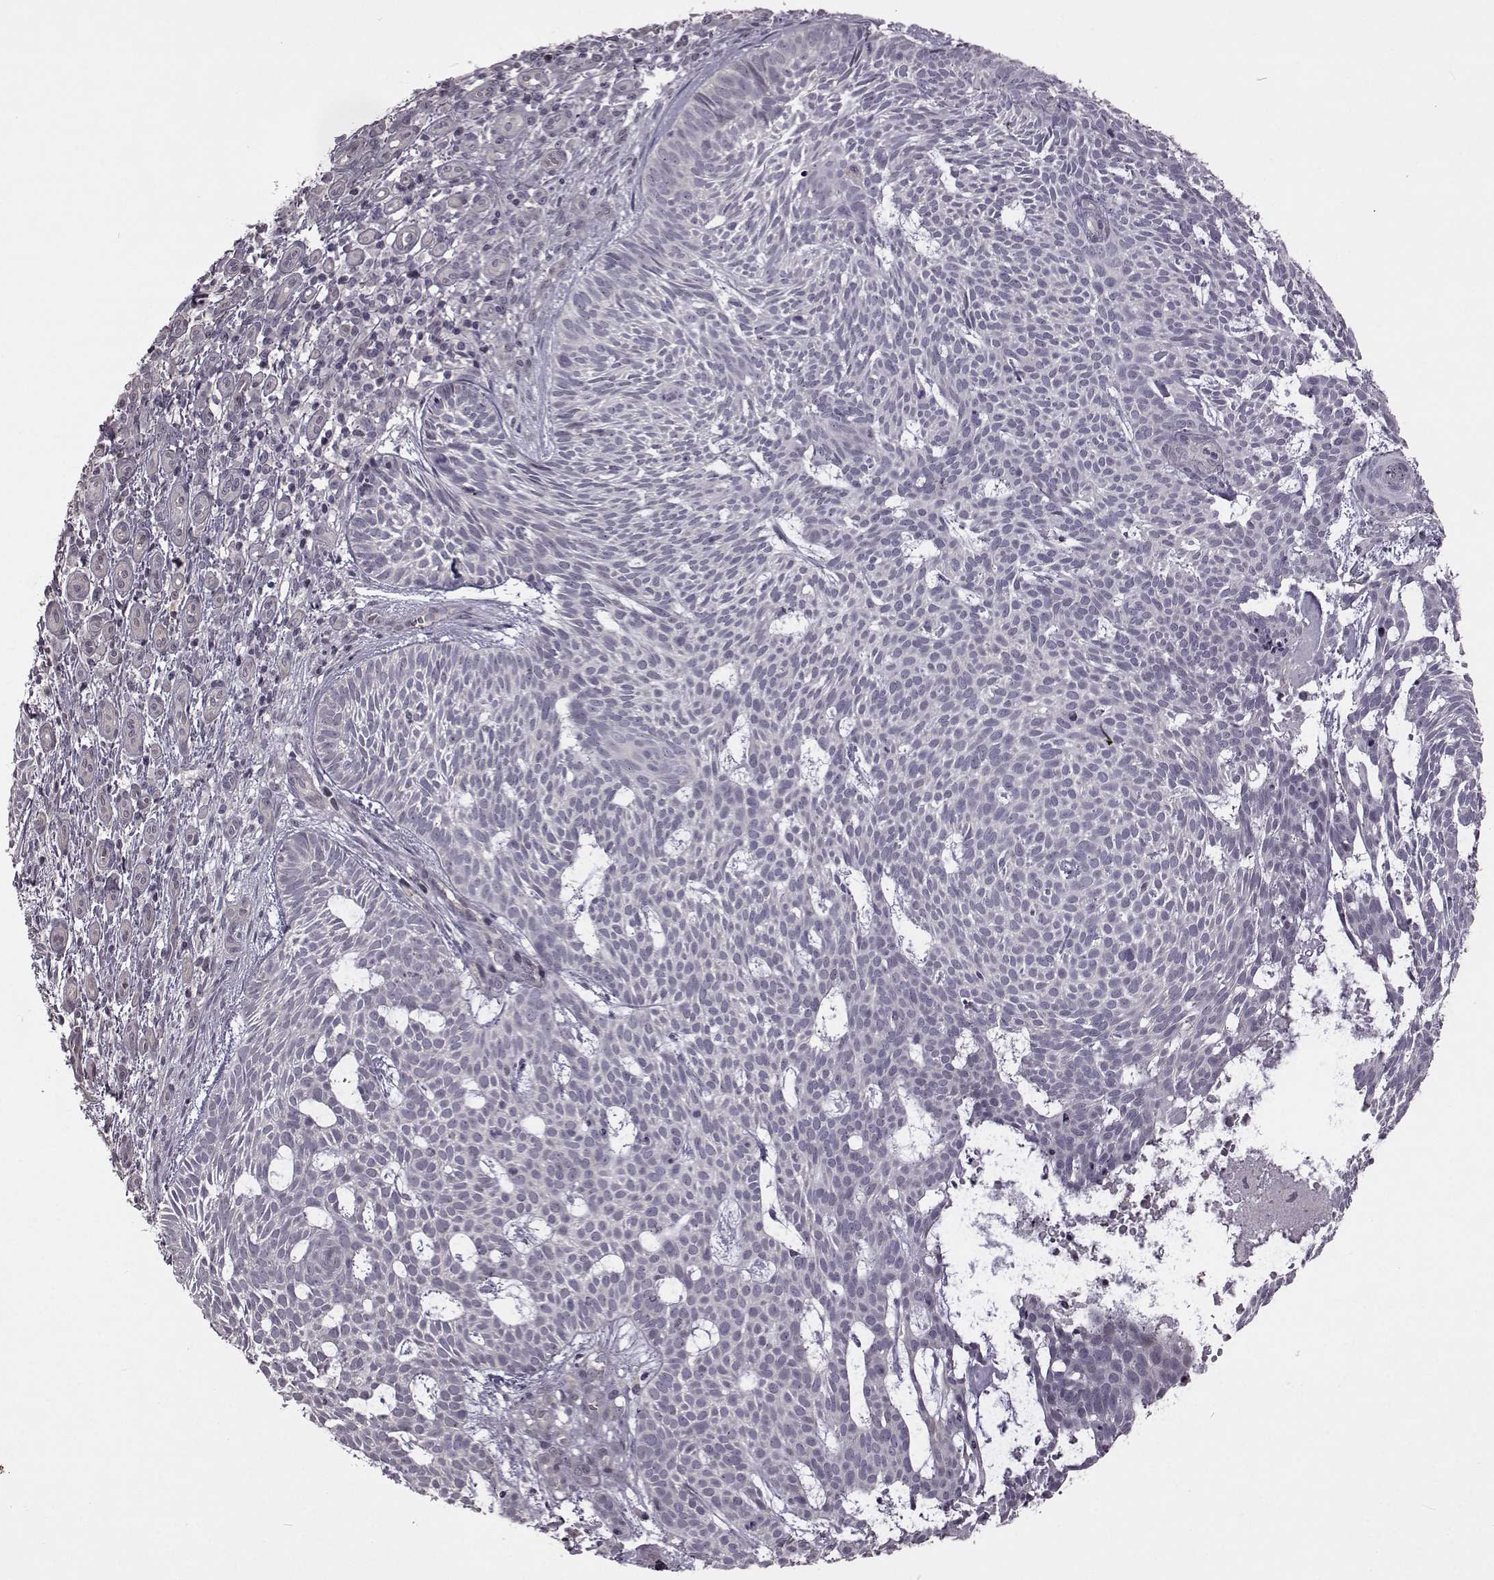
{"staining": {"intensity": "negative", "quantity": "none", "location": "none"}, "tissue": "skin cancer", "cell_type": "Tumor cells", "image_type": "cancer", "snomed": [{"axis": "morphology", "description": "Basal cell carcinoma"}, {"axis": "topography", "description": "Skin"}], "caption": "This is a photomicrograph of immunohistochemistry (IHC) staining of skin cancer, which shows no positivity in tumor cells.", "gene": "GAL", "patient": {"sex": "male", "age": 59}}